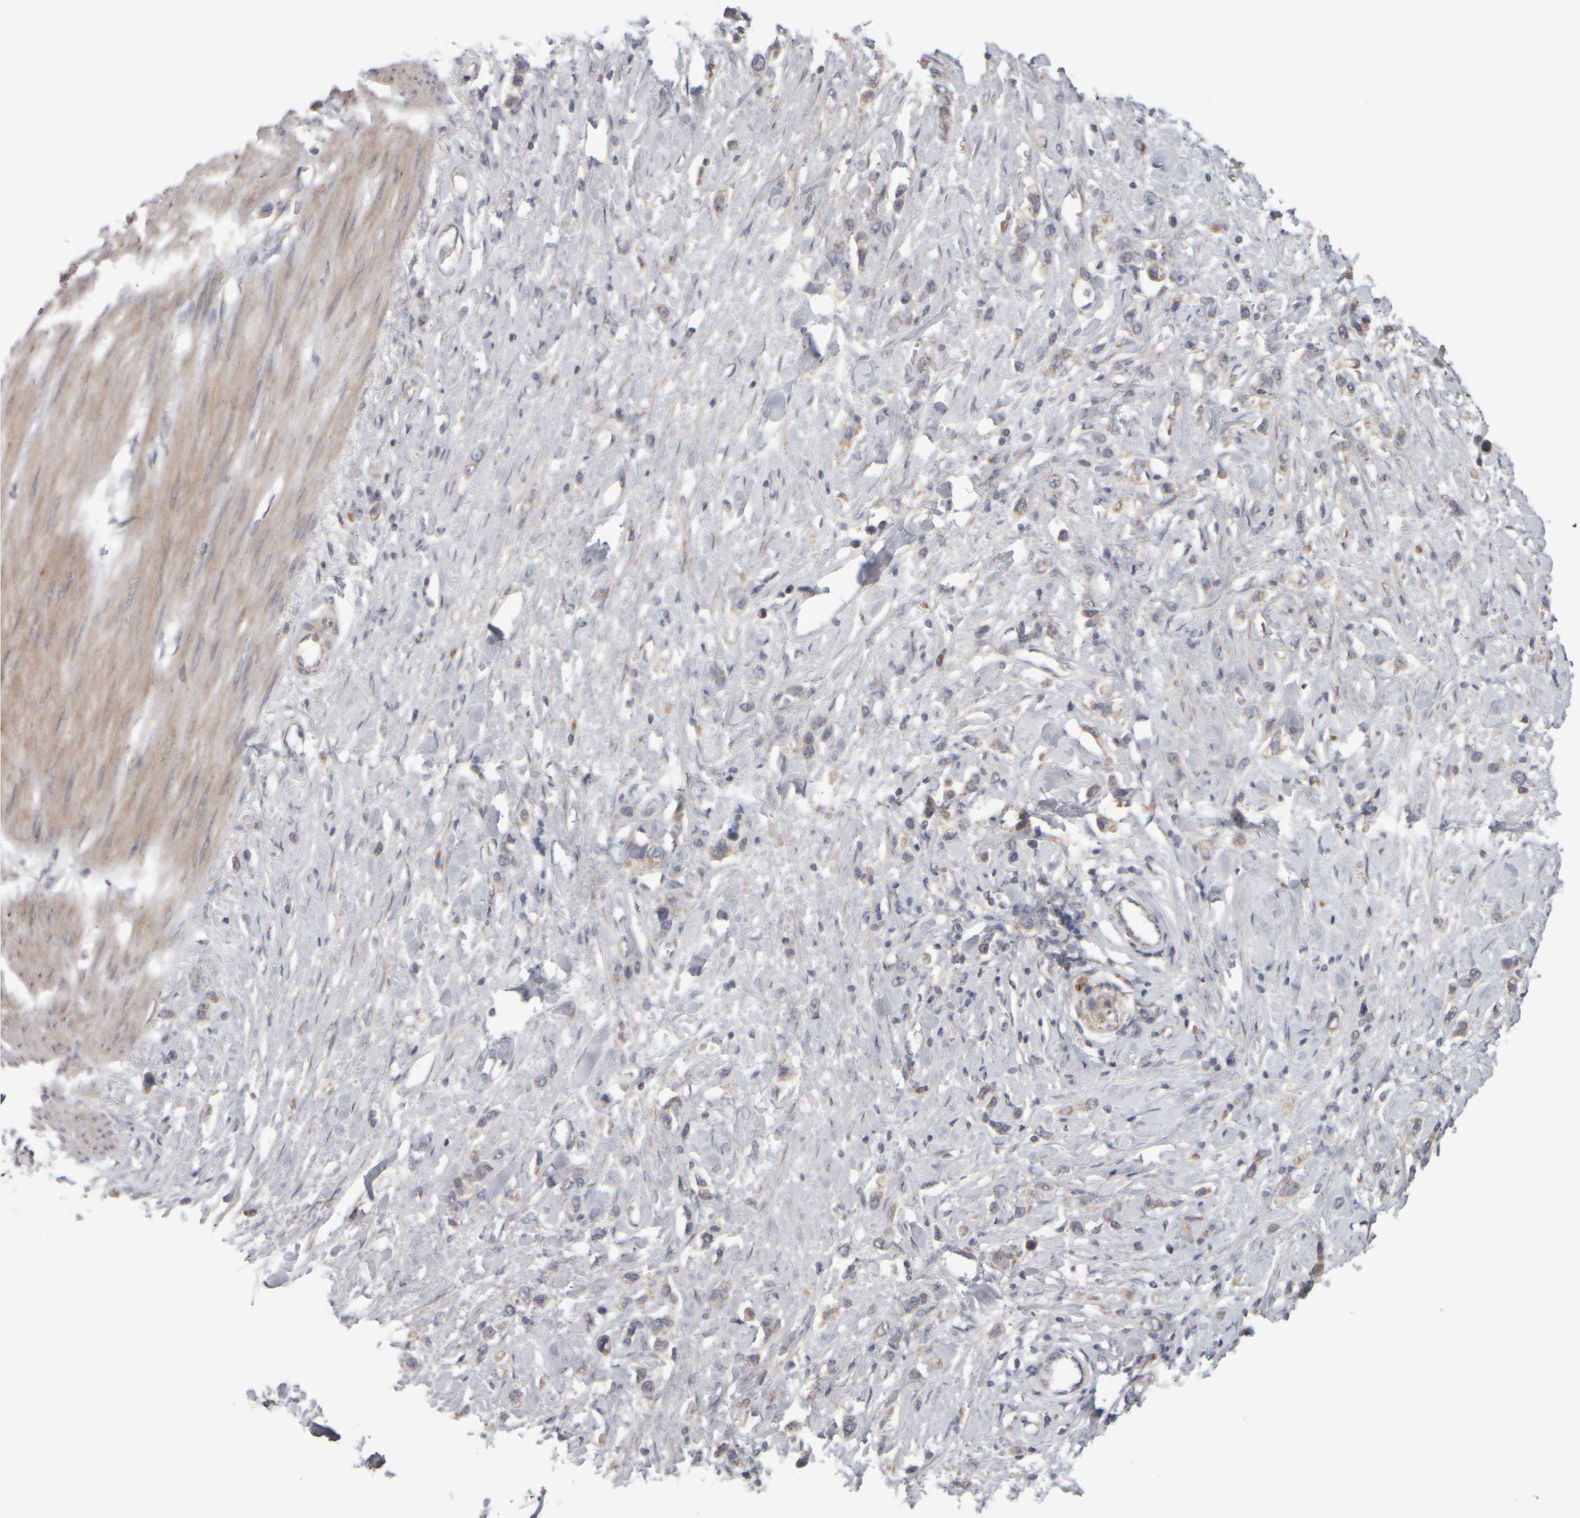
{"staining": {"intensity": "weak", "quantity": "25%-75%", "location": "cytoplasmic/membranous"}, "tissue": "stomach cancer", "cell_type": "Tumor cells", "image_type": "cancer", "snomed": [{"axis": "morphology", "description": "Adenocarcinoma, NOS"}, {"axis": "topography", "description": "Stomach"}], "caption": "Adenocarcinoma (stomach) stained with a brown dye displays weak cytoplasmic/membranous positive positivity in approximately 25%-75% of tumor cells.", "gene": "SCO1", "patient": {"sex": "female", "age": 65}}